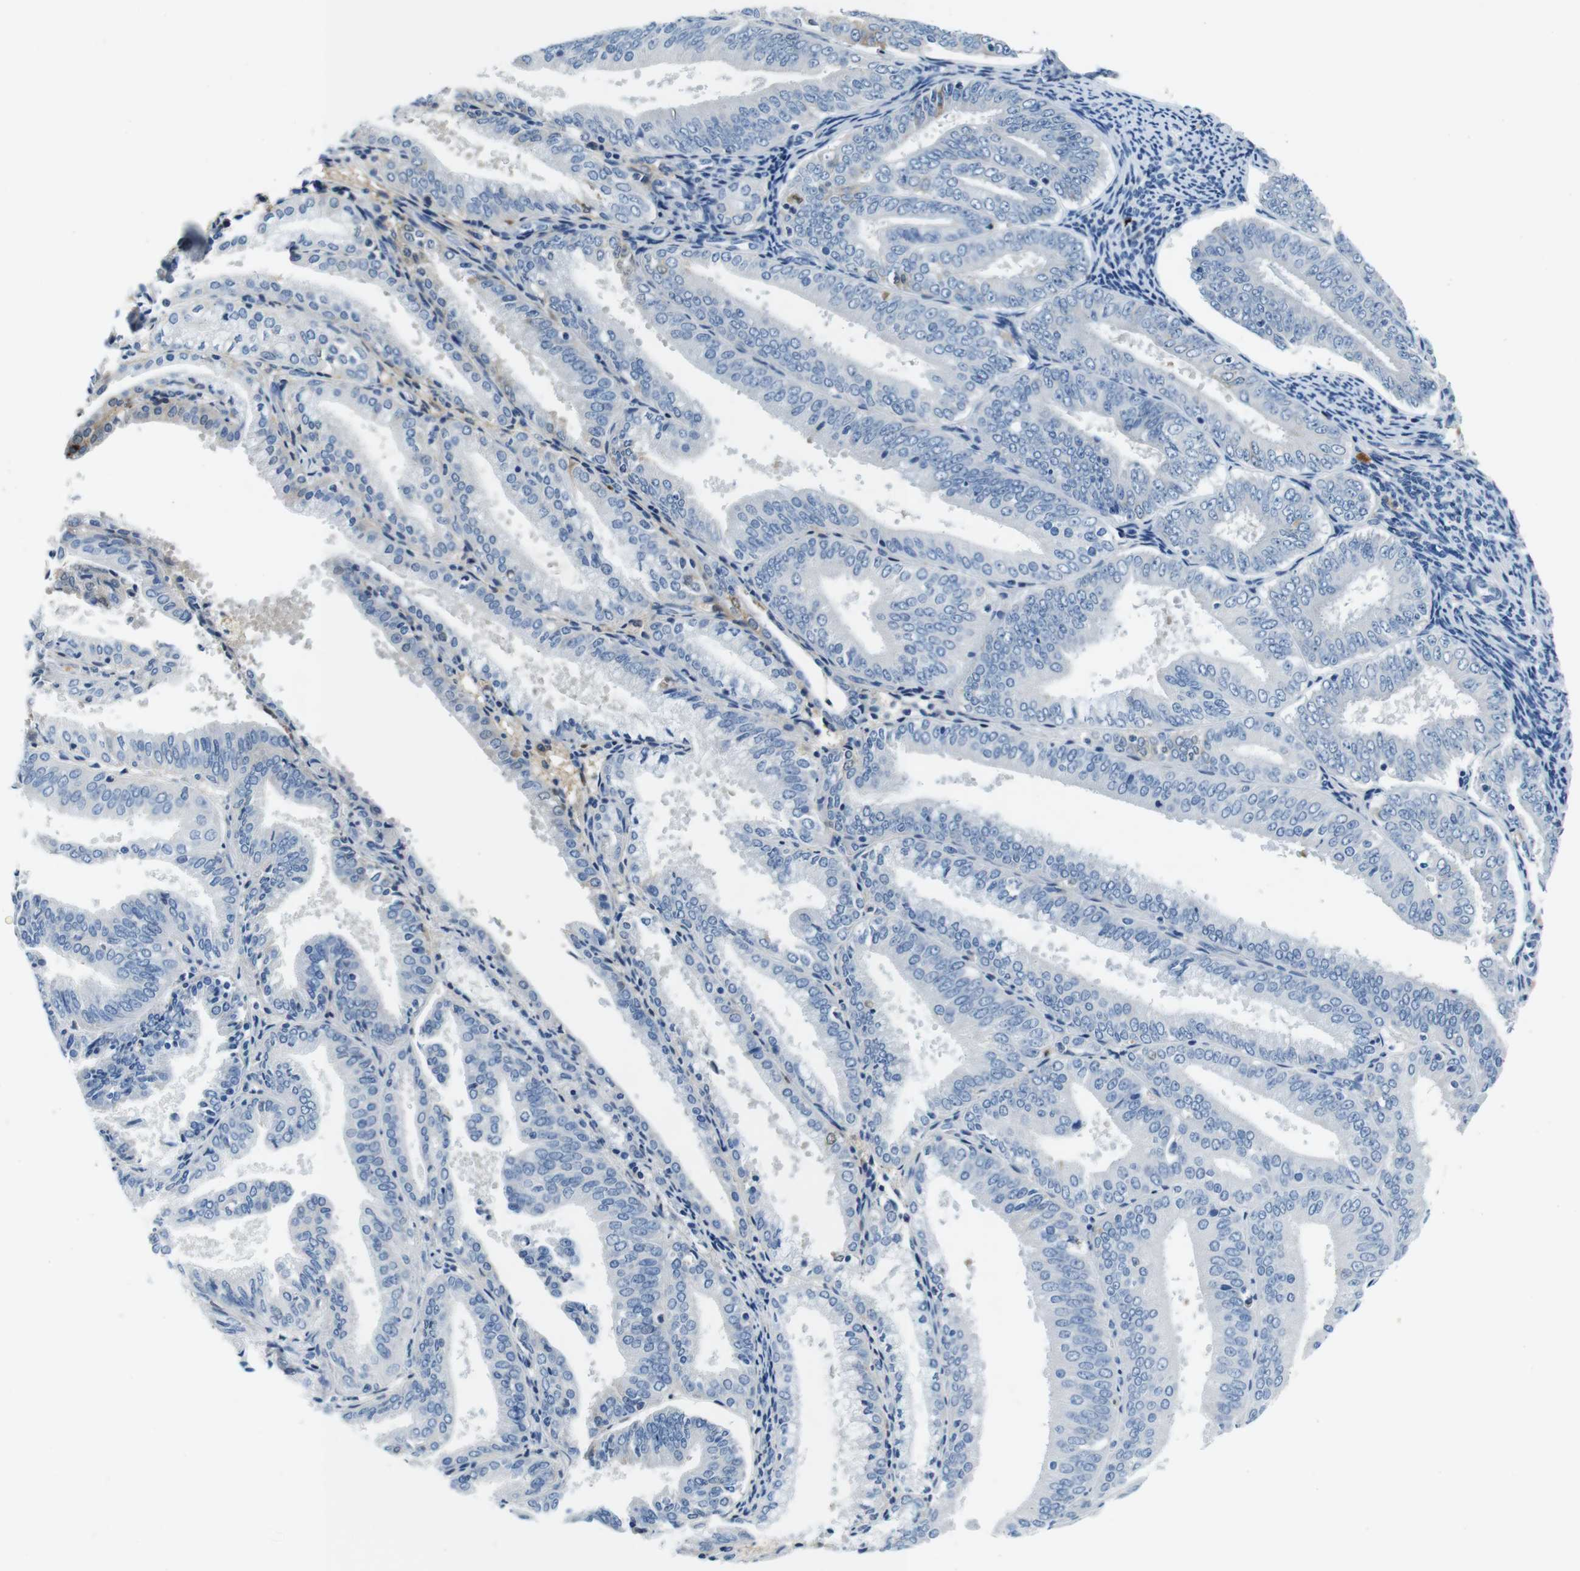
{"staining": {"intensity": "negative", "quantity": "none", "location": "none"}, "tissue": "endometrial cancer", "cell_type": "Tumor cells", "image_type": "cancer", "snomed": [{"axis": "morphology", "description": "Adenocarcinoma, NOS"}, {"axis": "topography", "description": "Endometrium"}], "caption": "Immunohistochemical staining of human endometrial adenocarcinoma exhibits no significant positivity in tumor cells.", "gene": "IGHD", "patient": {"sex": "female", "age": 63}}